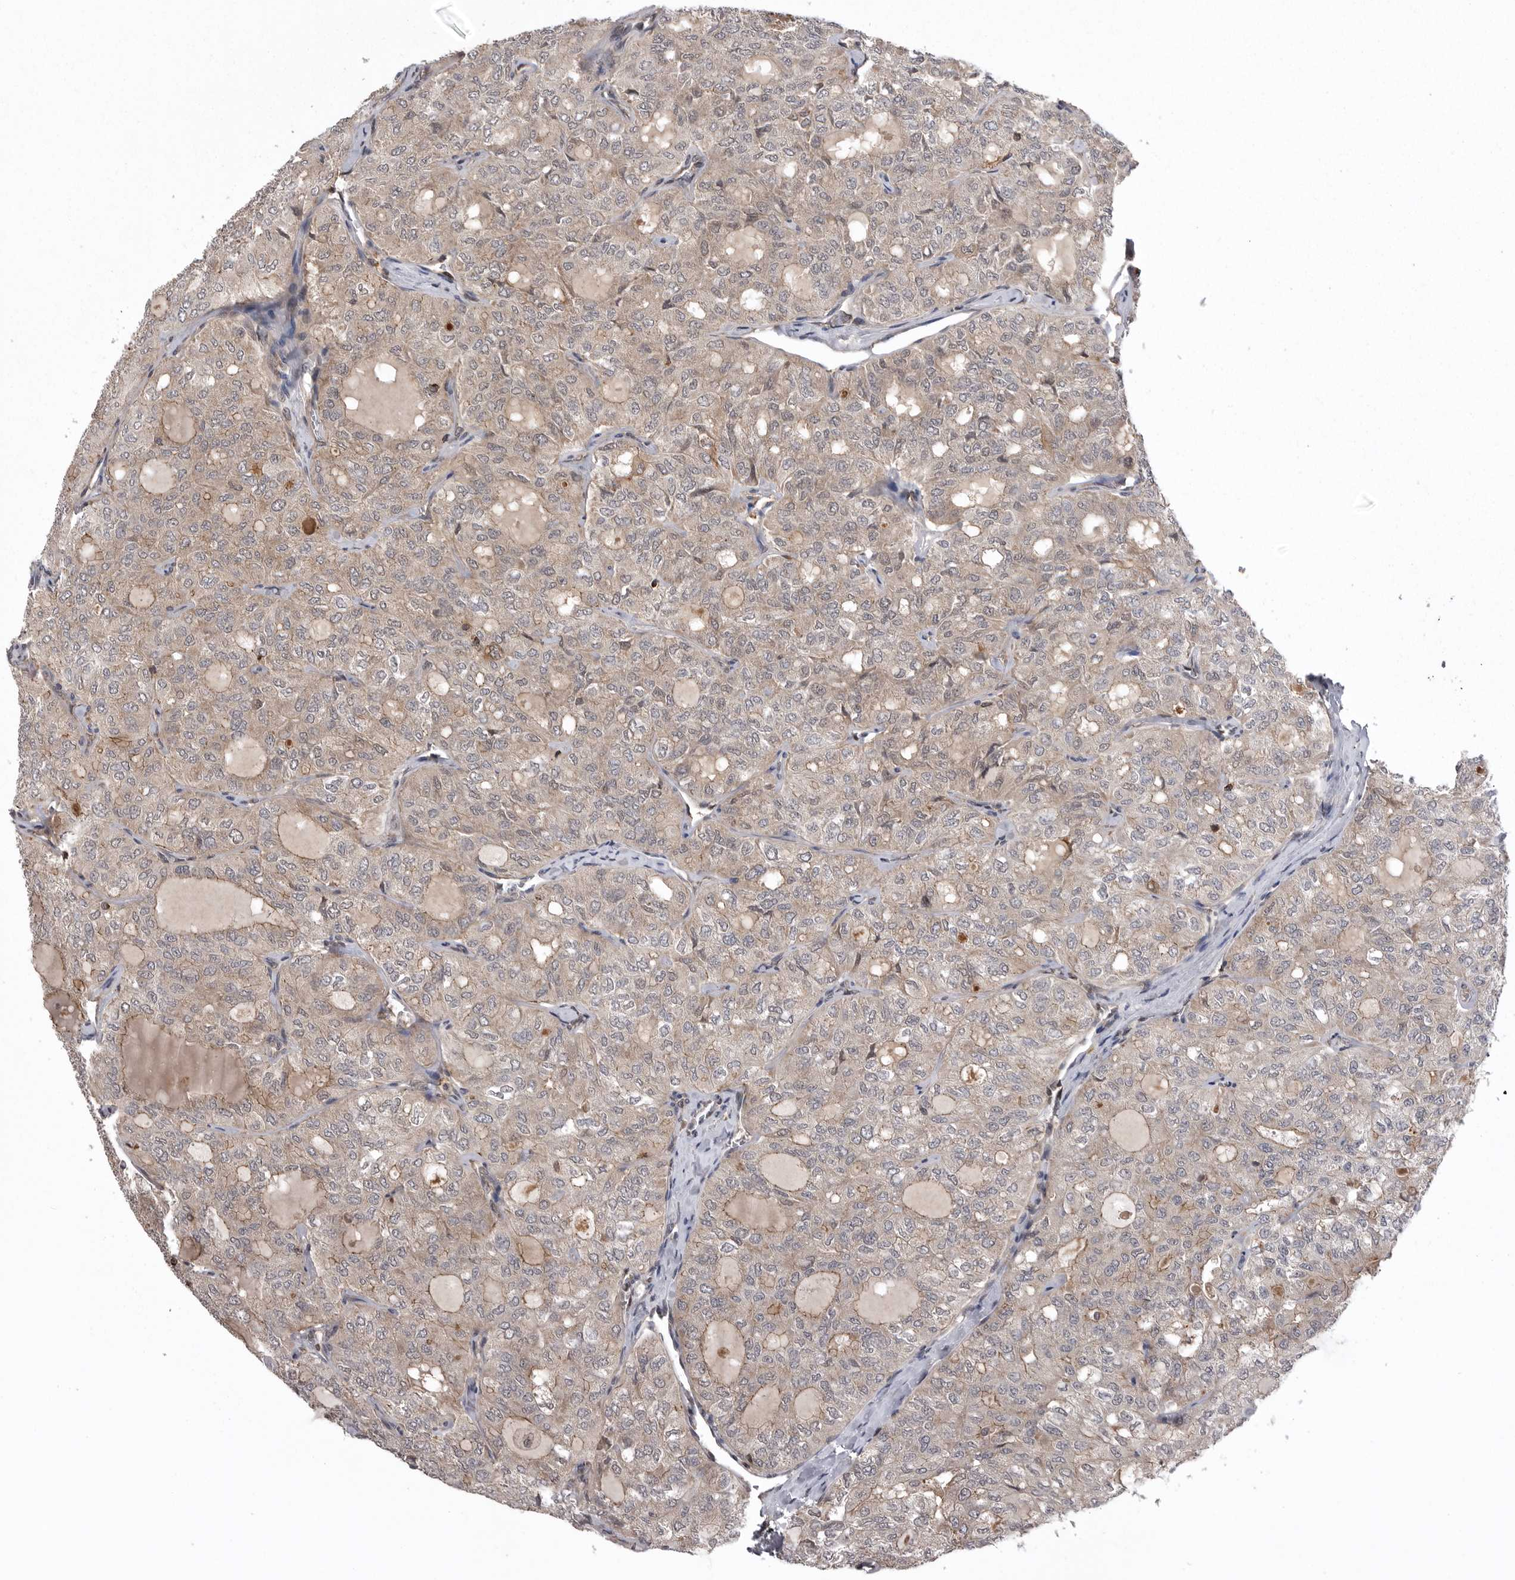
{"staining": {"intensity": "weak", "quantity": ">75%", "location": "cytoplasmic/membranous"}, "tissue": "thyroid cancer", "cell_type": "Tumor cells", "image_type": "cancer", "snomed": [{"axis": "morphology", "description": "Follicular adenoma carcinoma, NOS"}, {"axis": "topography", "description": "Thyroid gland"}], "caption": "A low amount of weak cytoplasmic/membranous positivity is seen in approximately >75% of tumor cells in thyroid cancer (follicular adenoma carcinoma) tissue. The protein of interest is stained brown, and the nuclei are stained in blue (DAB (3,3'-diaminobenzidine) IHC with brightfield microscopy, high magnification).", "gene": "AOAH", "patient": {"sex": "male", "age": 75}}